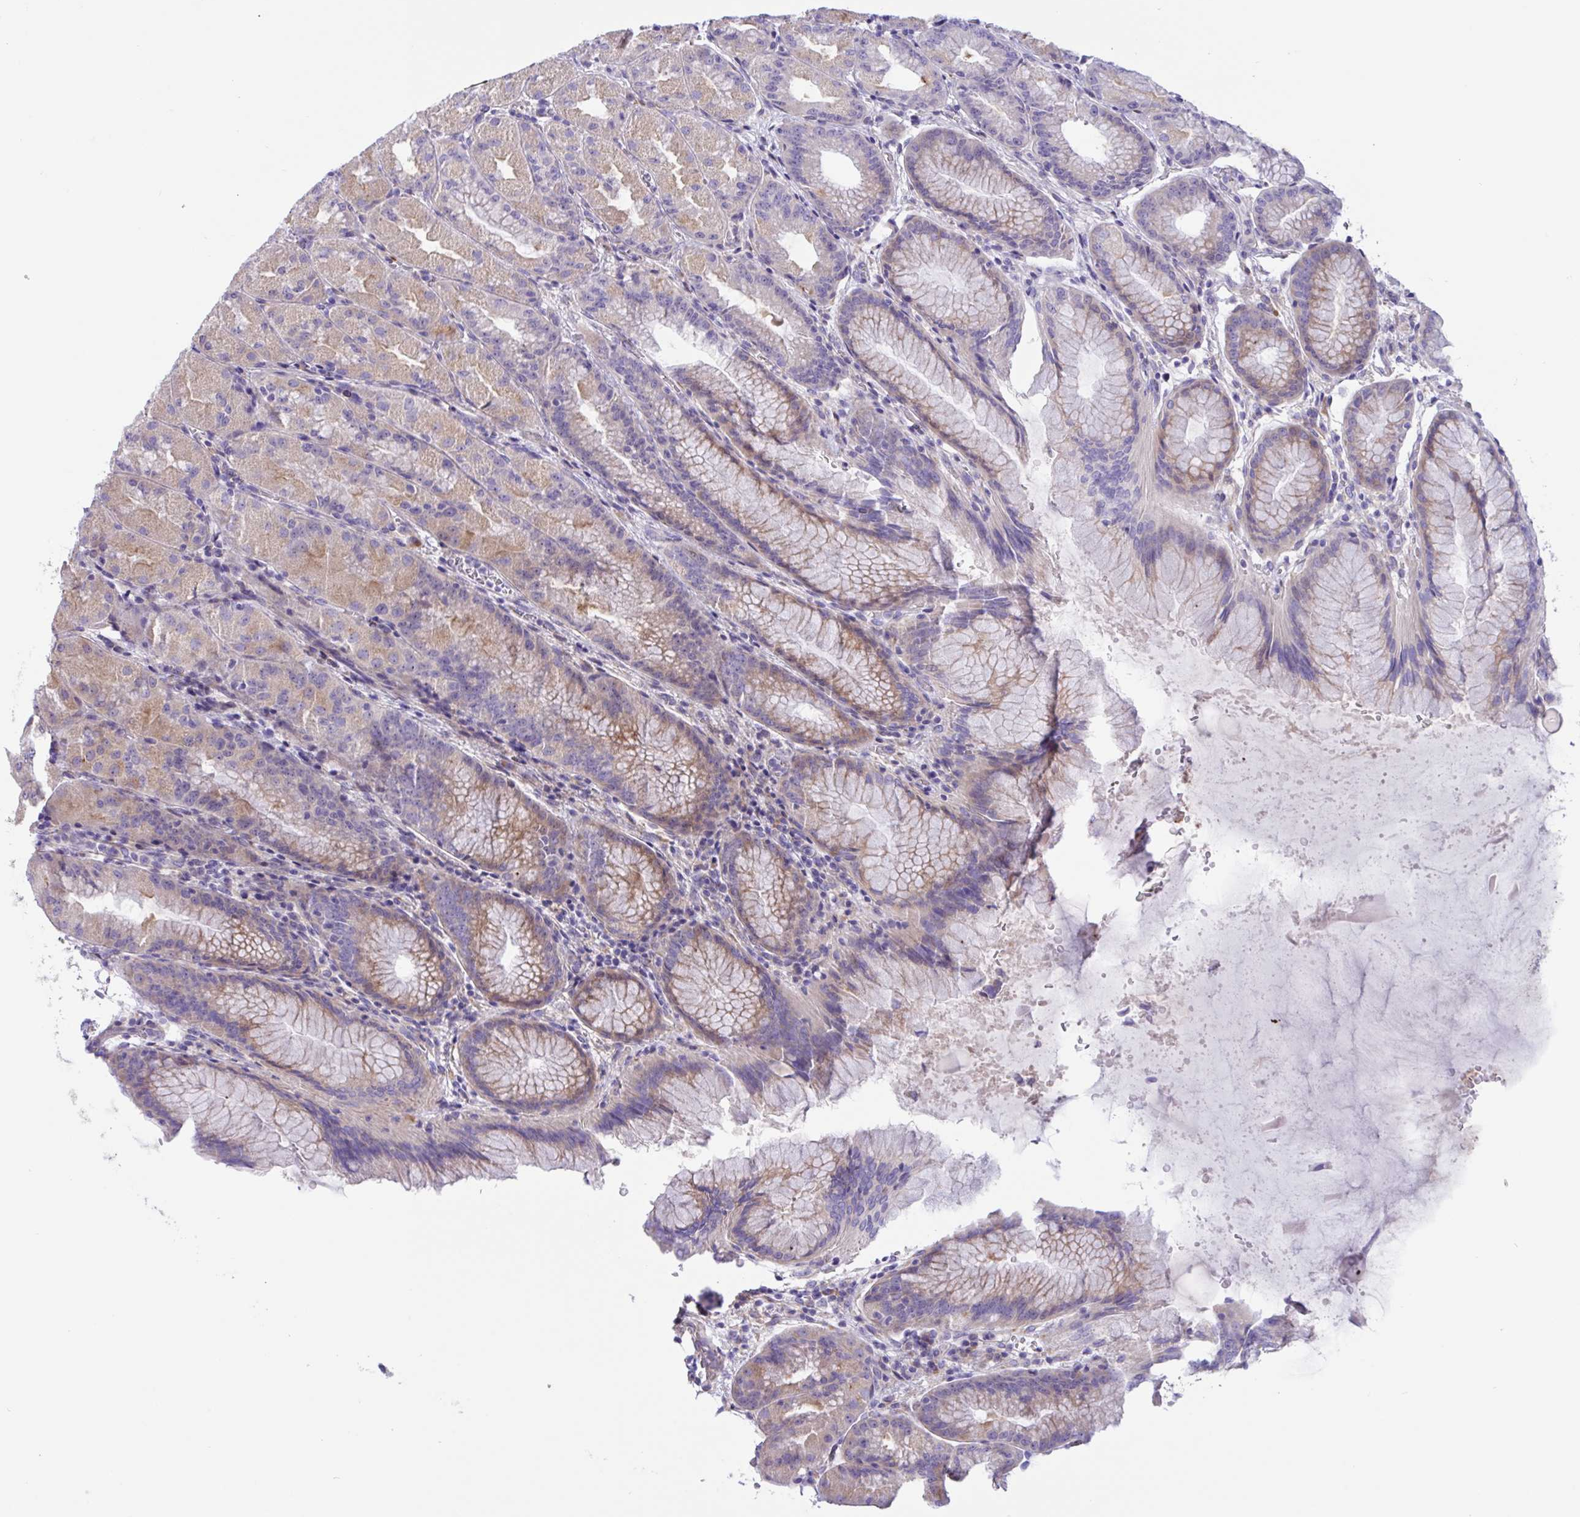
{"staining": {"intensity": "moderate", "quantity": "<25%", "location": "cytoplasmic/membranous"}, "tissue": "stomach", "cell_type": "Glandular cells", "image_type": "normal", "snomed": [{"axis": "morphology", "description": "Normal tissue, NOS"}, {"axis": "topography", "description": "Stomach, upper"}, {"axis": "topography", "description": "Stomach"}], "caption": "The photomicrograph demonstrates immunohistochemical staining of benign stomach. There is moderate cytoplasmic/membranous expression is identified in approximately <25% of glandular cells. (Stains: DAB (3,3'-diaminobenzidine) in brown, nuclei in blue, Microscopy: brightfield microscopy at high magnification).", "gene": "DSC3", "patient": {"sex": "male", "age": 48}}